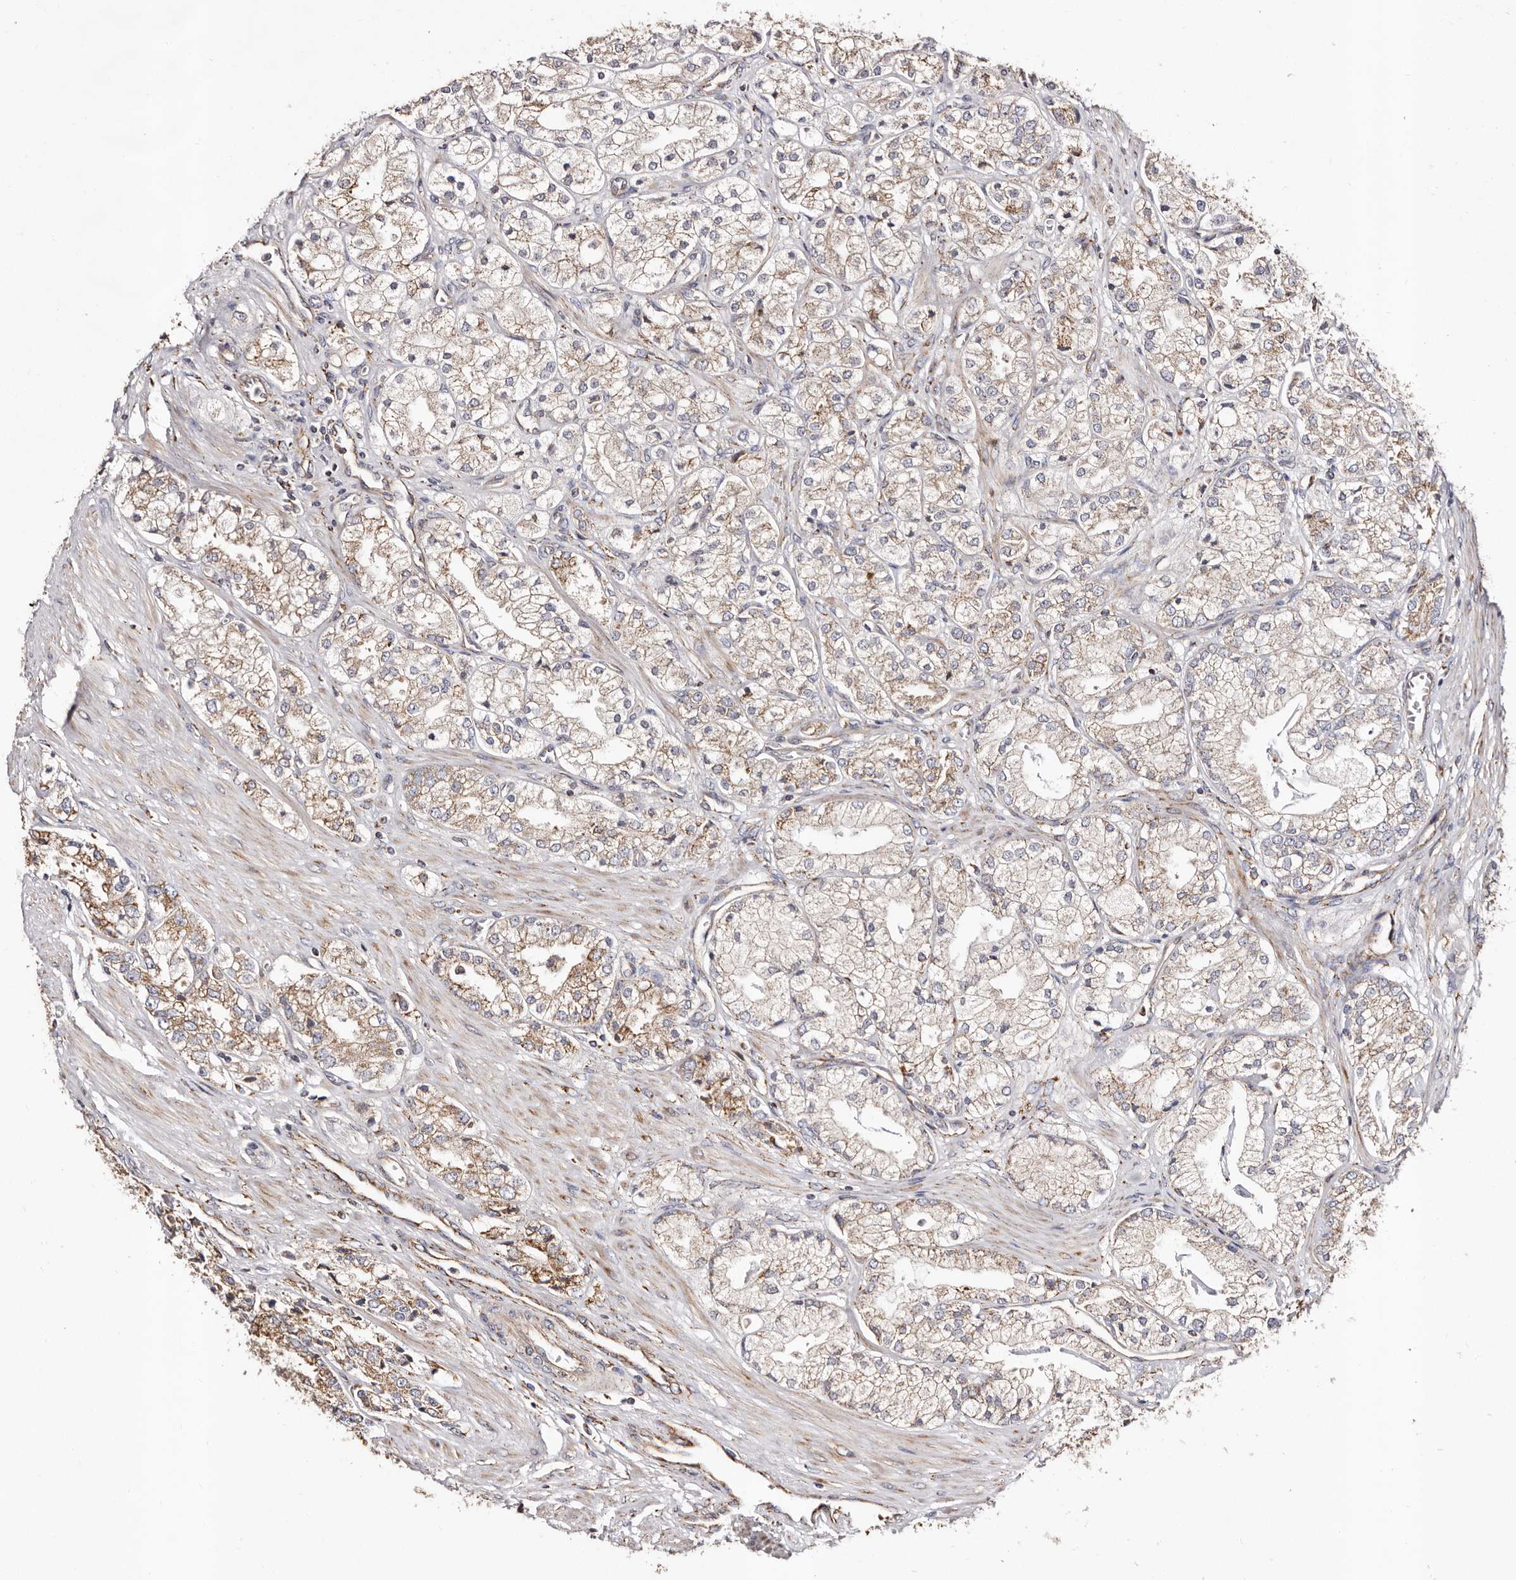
{"staining": {"intensity": "moderate", "quantity": ">75%", "location": "cytoplasmic/membranous"}, "tissue": "prostate cancer", "cell_type": "Tumor cells", "image_type": "cancer", "snomed": [{"axis": "morphology", "description": "Adenocarcinoma, High grade"}, {"axis": "topography", "description": "Prostate"}], "caption": "A brown stain highlights moderate cytoplasmic/membranous positivity of a protein in human prostate cancer (adenocarcinoma (high-grade)) tumor cells.", "gene": "LUZP1", "patient": {"sex": "male", "age": 50}}